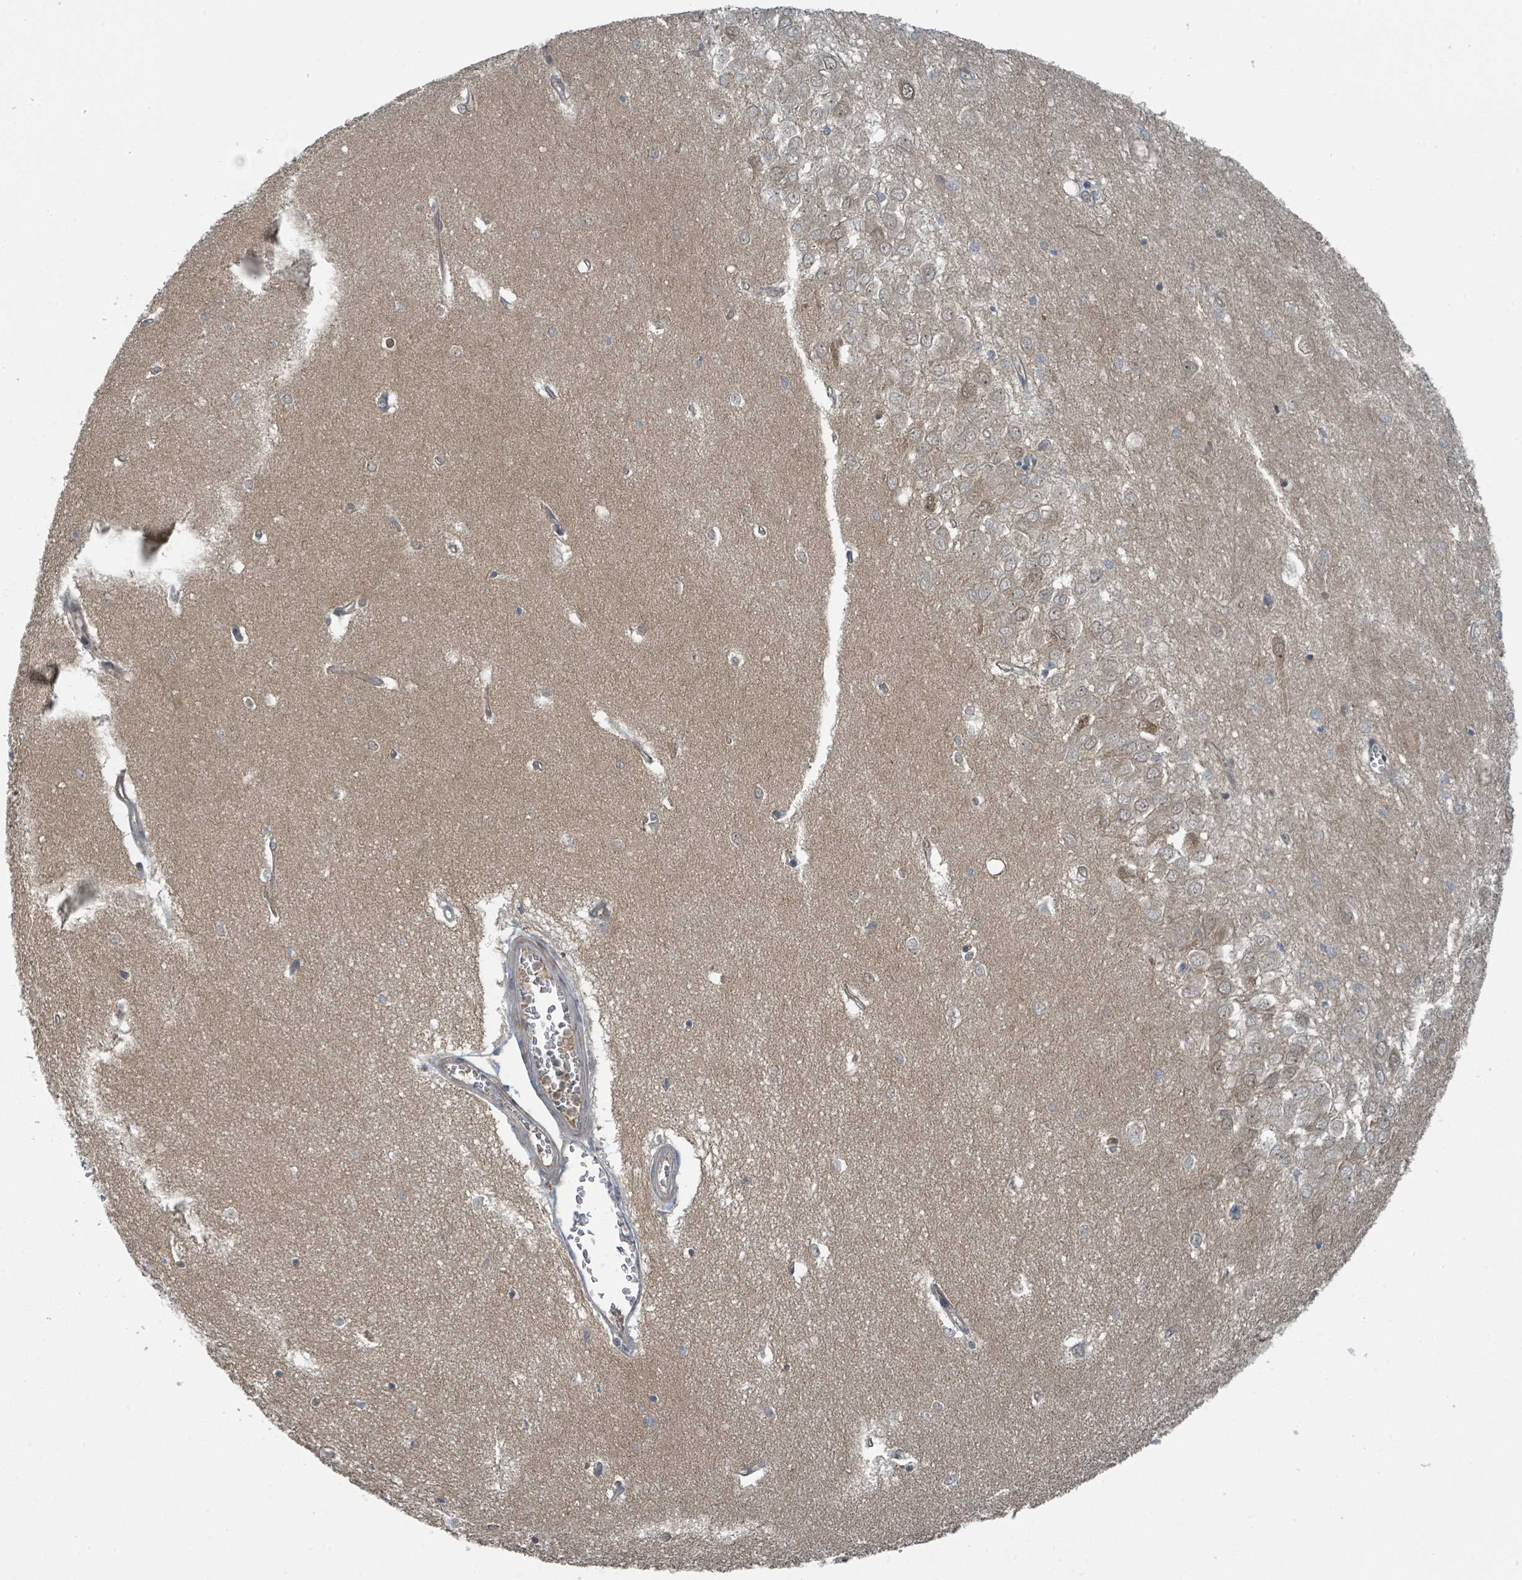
{"staining": {"intensity": "negative", "quantity": "none", "location": "none"}, "tissue": "hippocampus", "cell_type": "Glial cells", "image_type": "normal", "snomed": [{"axis": "morphology", "description": "Normal tissue, NOS"}, {"axis": "topography", "description": "Hippocampus"}], "caption": "Protein analysis of normal hippocampus shows no significant staining in glial cells.", "gene": "GOLGA7B", "patient": {"sex": "female", "age": 64}}